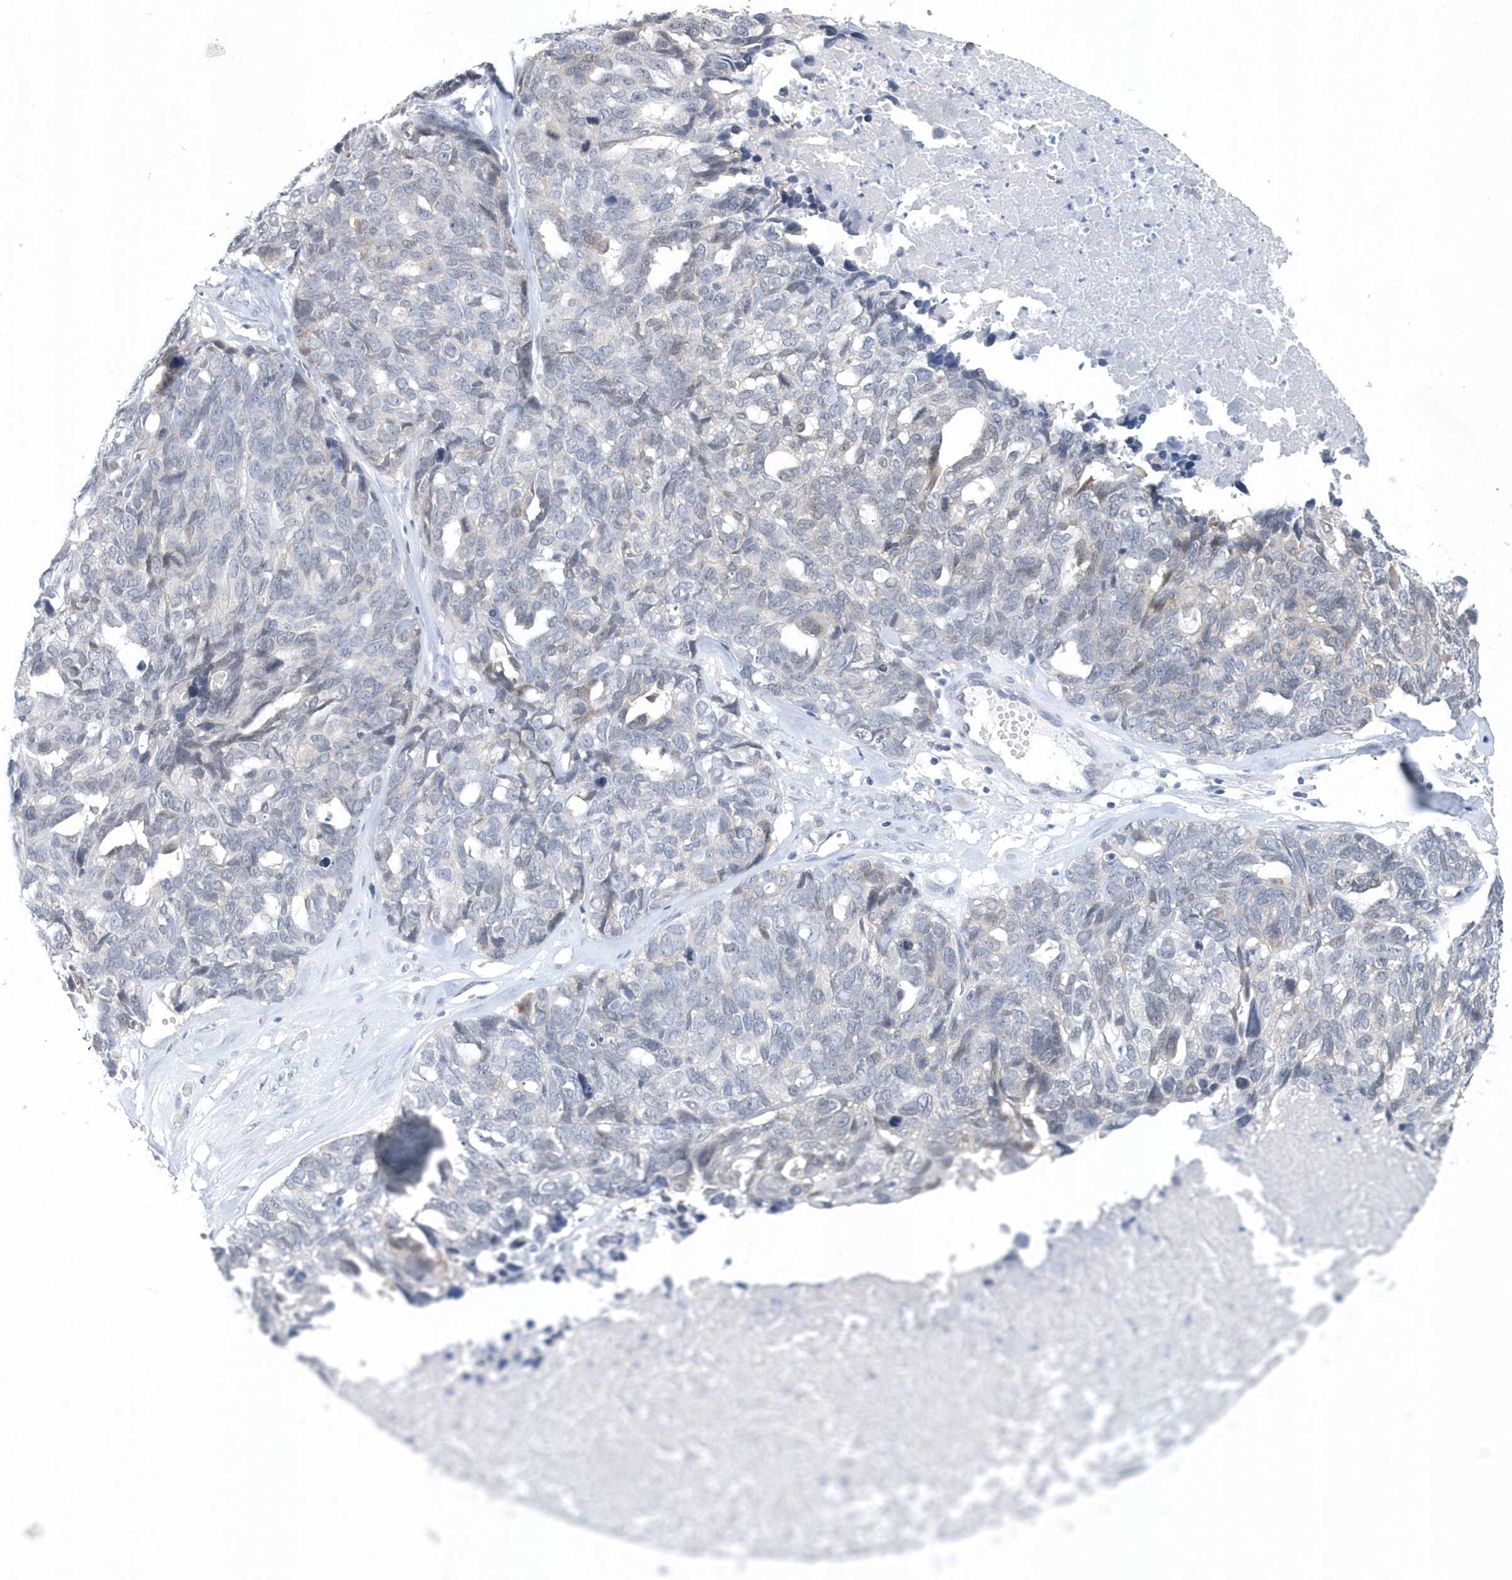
{"staining": {"intensity": "weak", "quantity": "<25%", "location": "cytoplasmic/membranous"}, "tissue": "ovarian cancer", "cell_type": "Tumor cells", "image_type": "cancer", "snomed": [{"axis": "morphology", "description": "Cystadenocarcinoma, serous, NOS"}, {"axis": "topography", "description": "Ovary"}], "caption": "A micrograph of ovarian cancer (serous cystadenocarcinoma) stained for a protein demonstrates no brown staining in tumor cells.", "gene": "SRGAP3", "patient": {"sex": "female", "age": 79}}